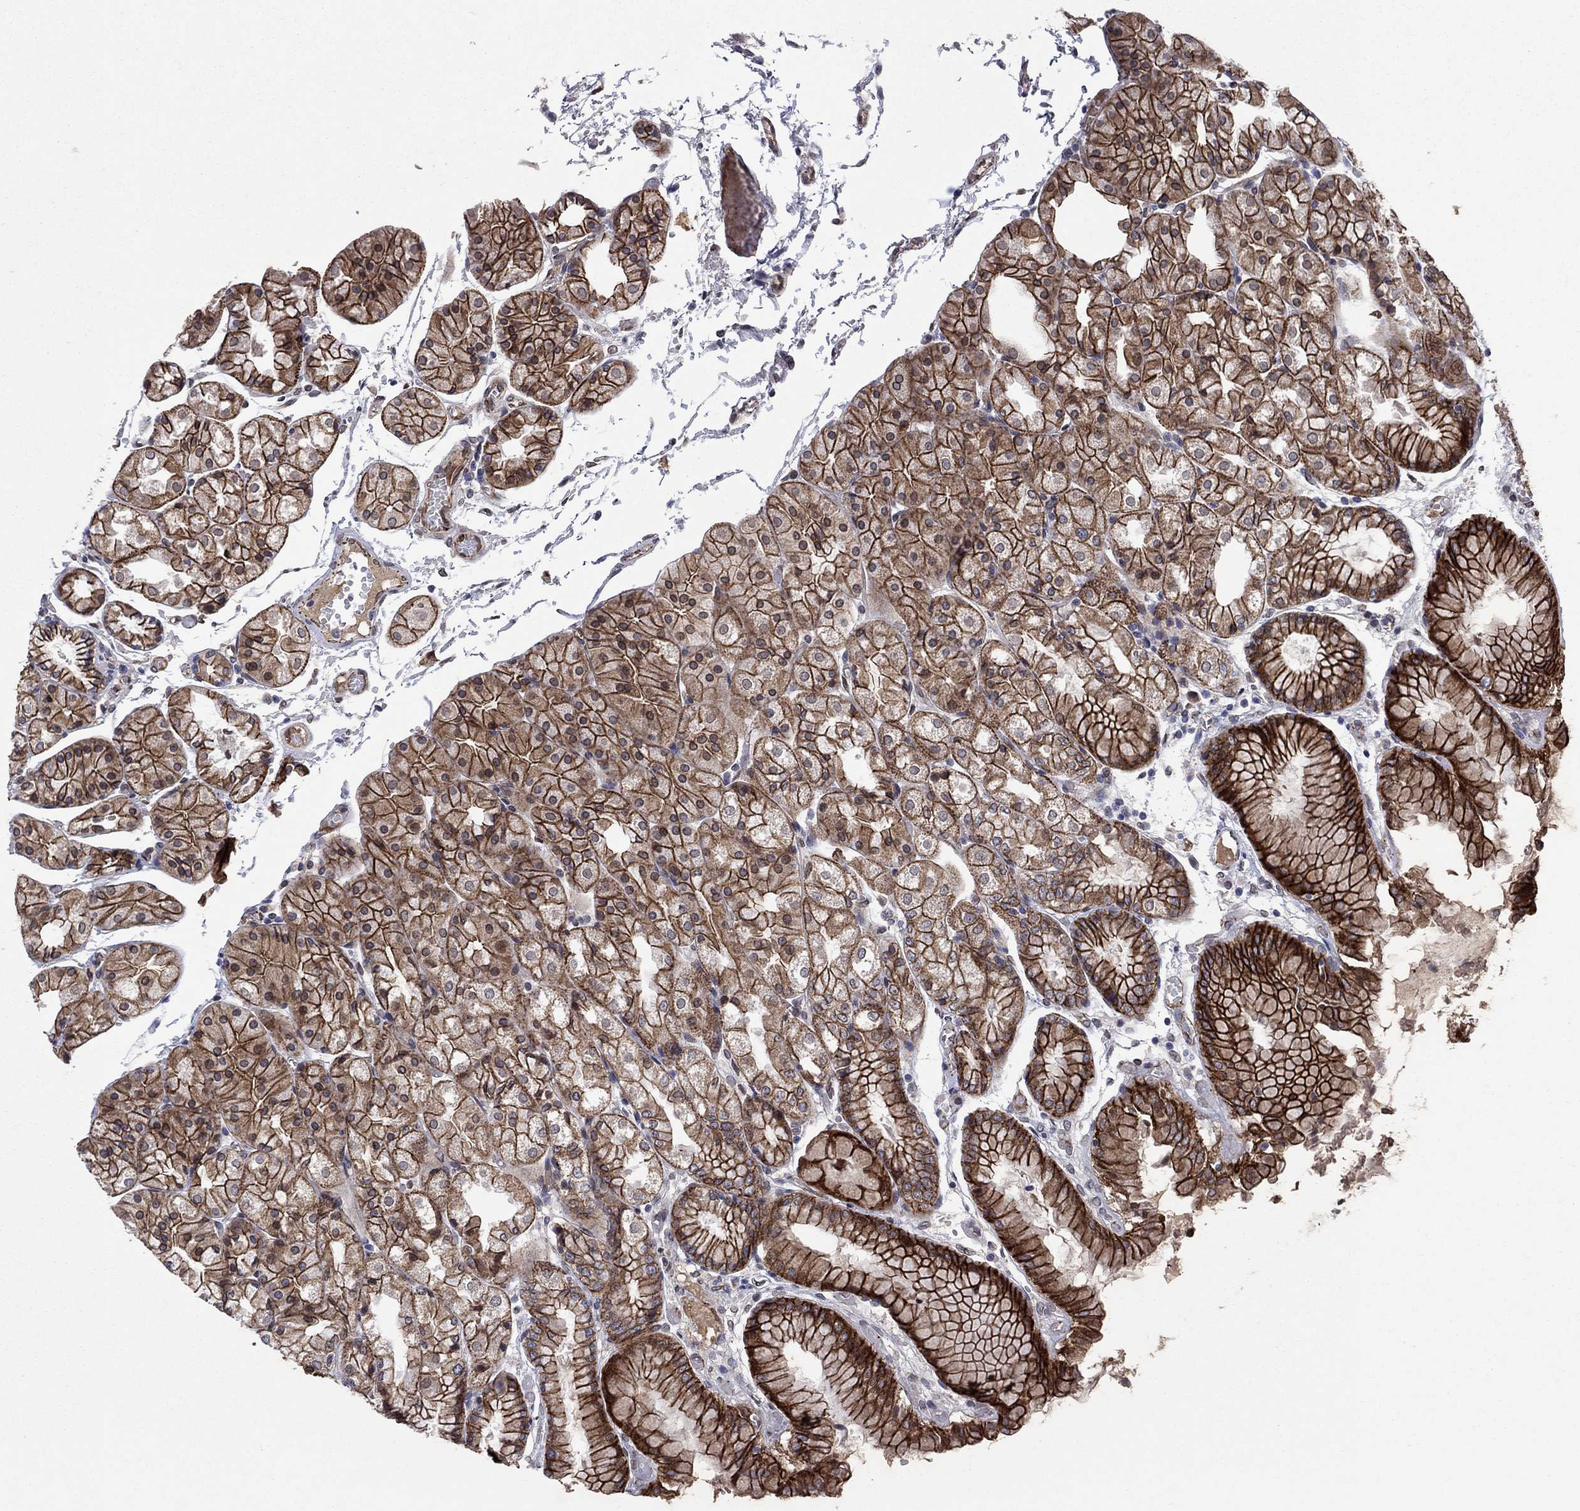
{"staining": {"intensity": "strong", "quantity": ">75%", "location": "cytoplasmic/membranous"}, "tissue": "stomach", "cell_type": "Glandular cells", "image_type": "normal", "snomed": [{"axis": "morphology", "description": "Normal tissue, NOS"}, {"axis": "topography", "description": "Stomach, upper"}], "caption": "A photomicrograph of human stomach stained for a protein displays strong cytoplasmic/membranous brown staining in glandular cells. The staining is performed using DAB (3,3'-diaminobenzidine) brown chromogen to label protein expression. The nuclei are counter-stained blue using hematoxylin.", "gene": "EMC9", "patient": {"sex": "male", "age": 72}}